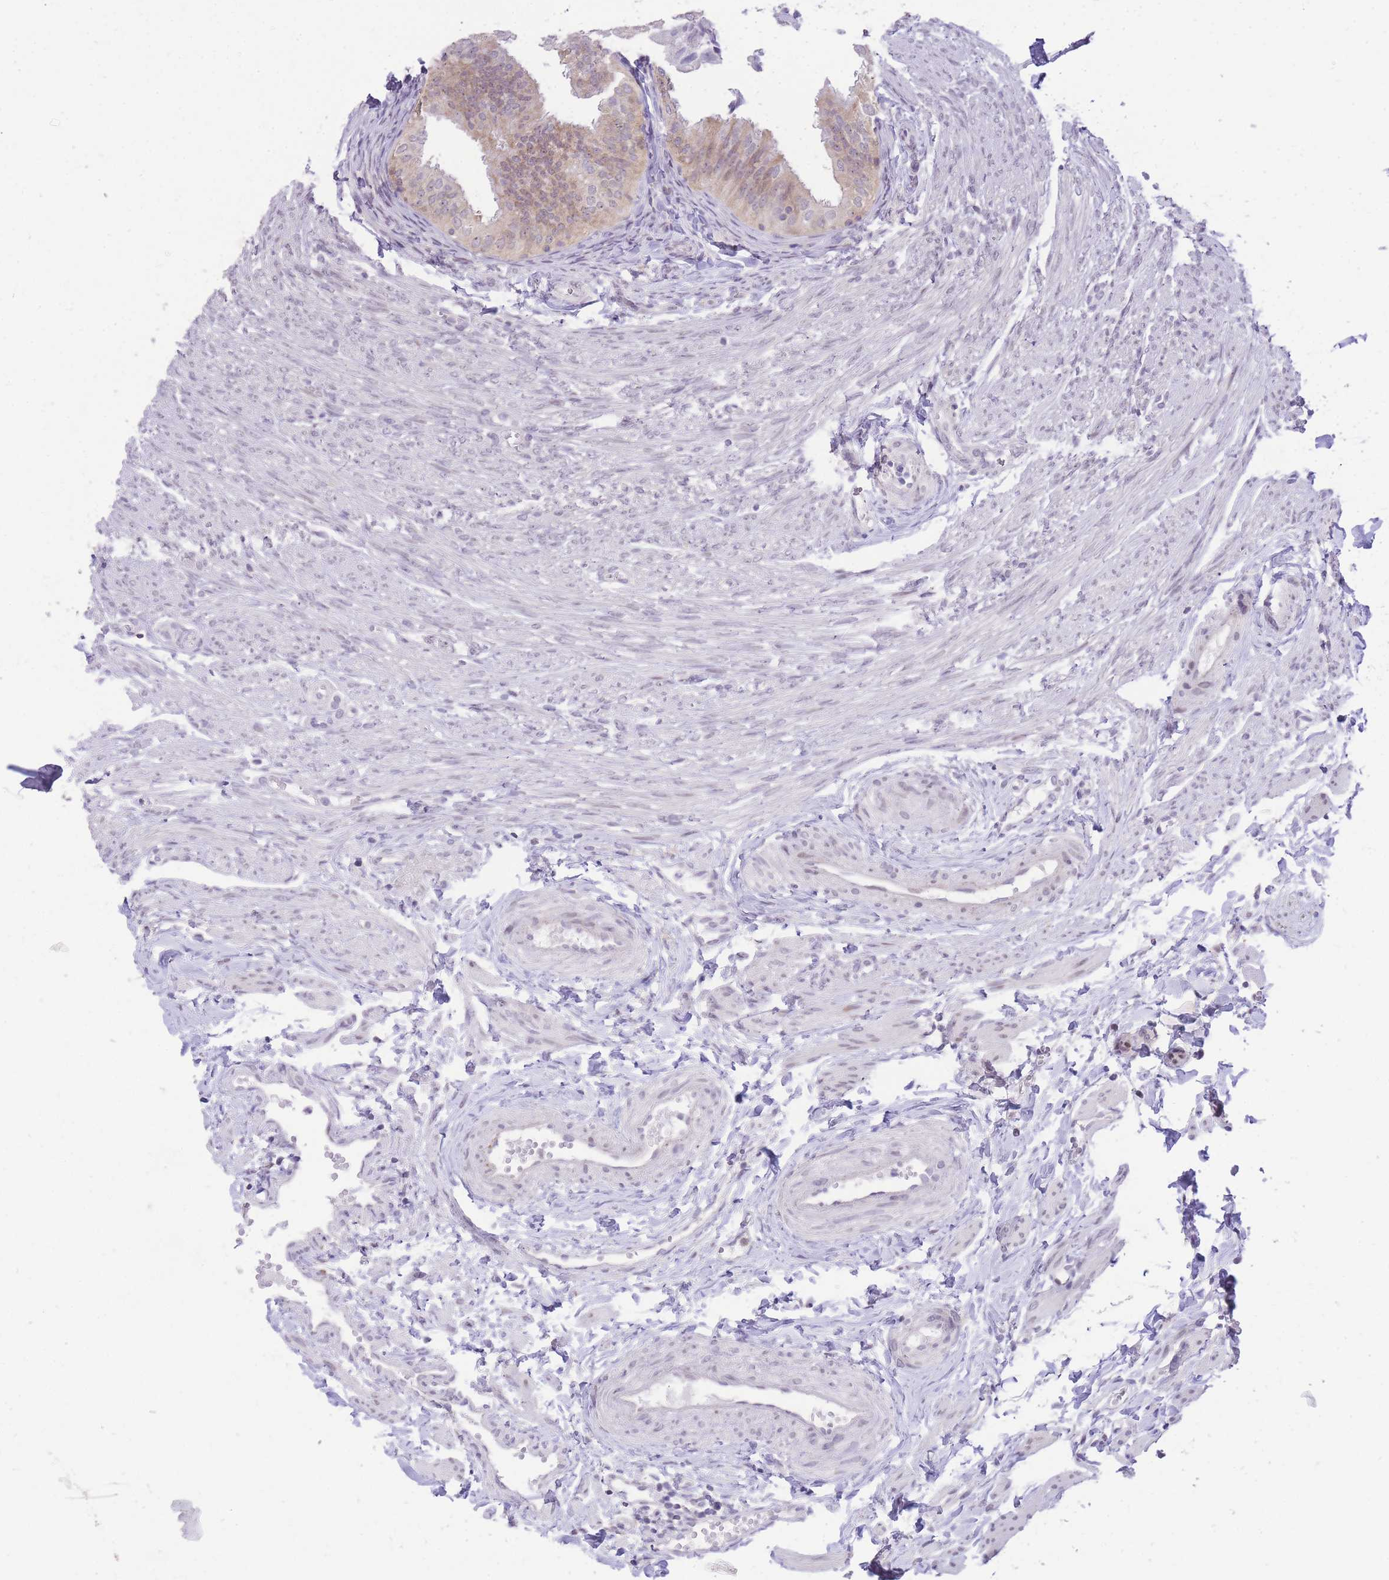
{"staining": {"intensity": "moderate", "quantity": "25%-75%", "location": "cytoplasmic/membranous"}, "tissue": "fallopian tube", "cell_type": "Glandular cells", "image_type": "normal", "snomed": [{"axis": "morphology", "description": "Normal tissue, NOS"}, {"axis": "topography", "description": "Fallopian tube"}], "caption": "Immunohistochemistry staining of normal fallopian tube, which exhibits medium levels of moderate cytoplasmic/membranous staining in approximately 25%-75% of glandular cells indicating moderate cytoplasmic/membranous protein expression. The staining was performed using DAB (3,3'-diaminobenzidine) (brown) for protein detection and nuclei were counterstained in hematoxylin (blue).", "gene": "STK39", "patient": {"sex": "female", "age": 35}}